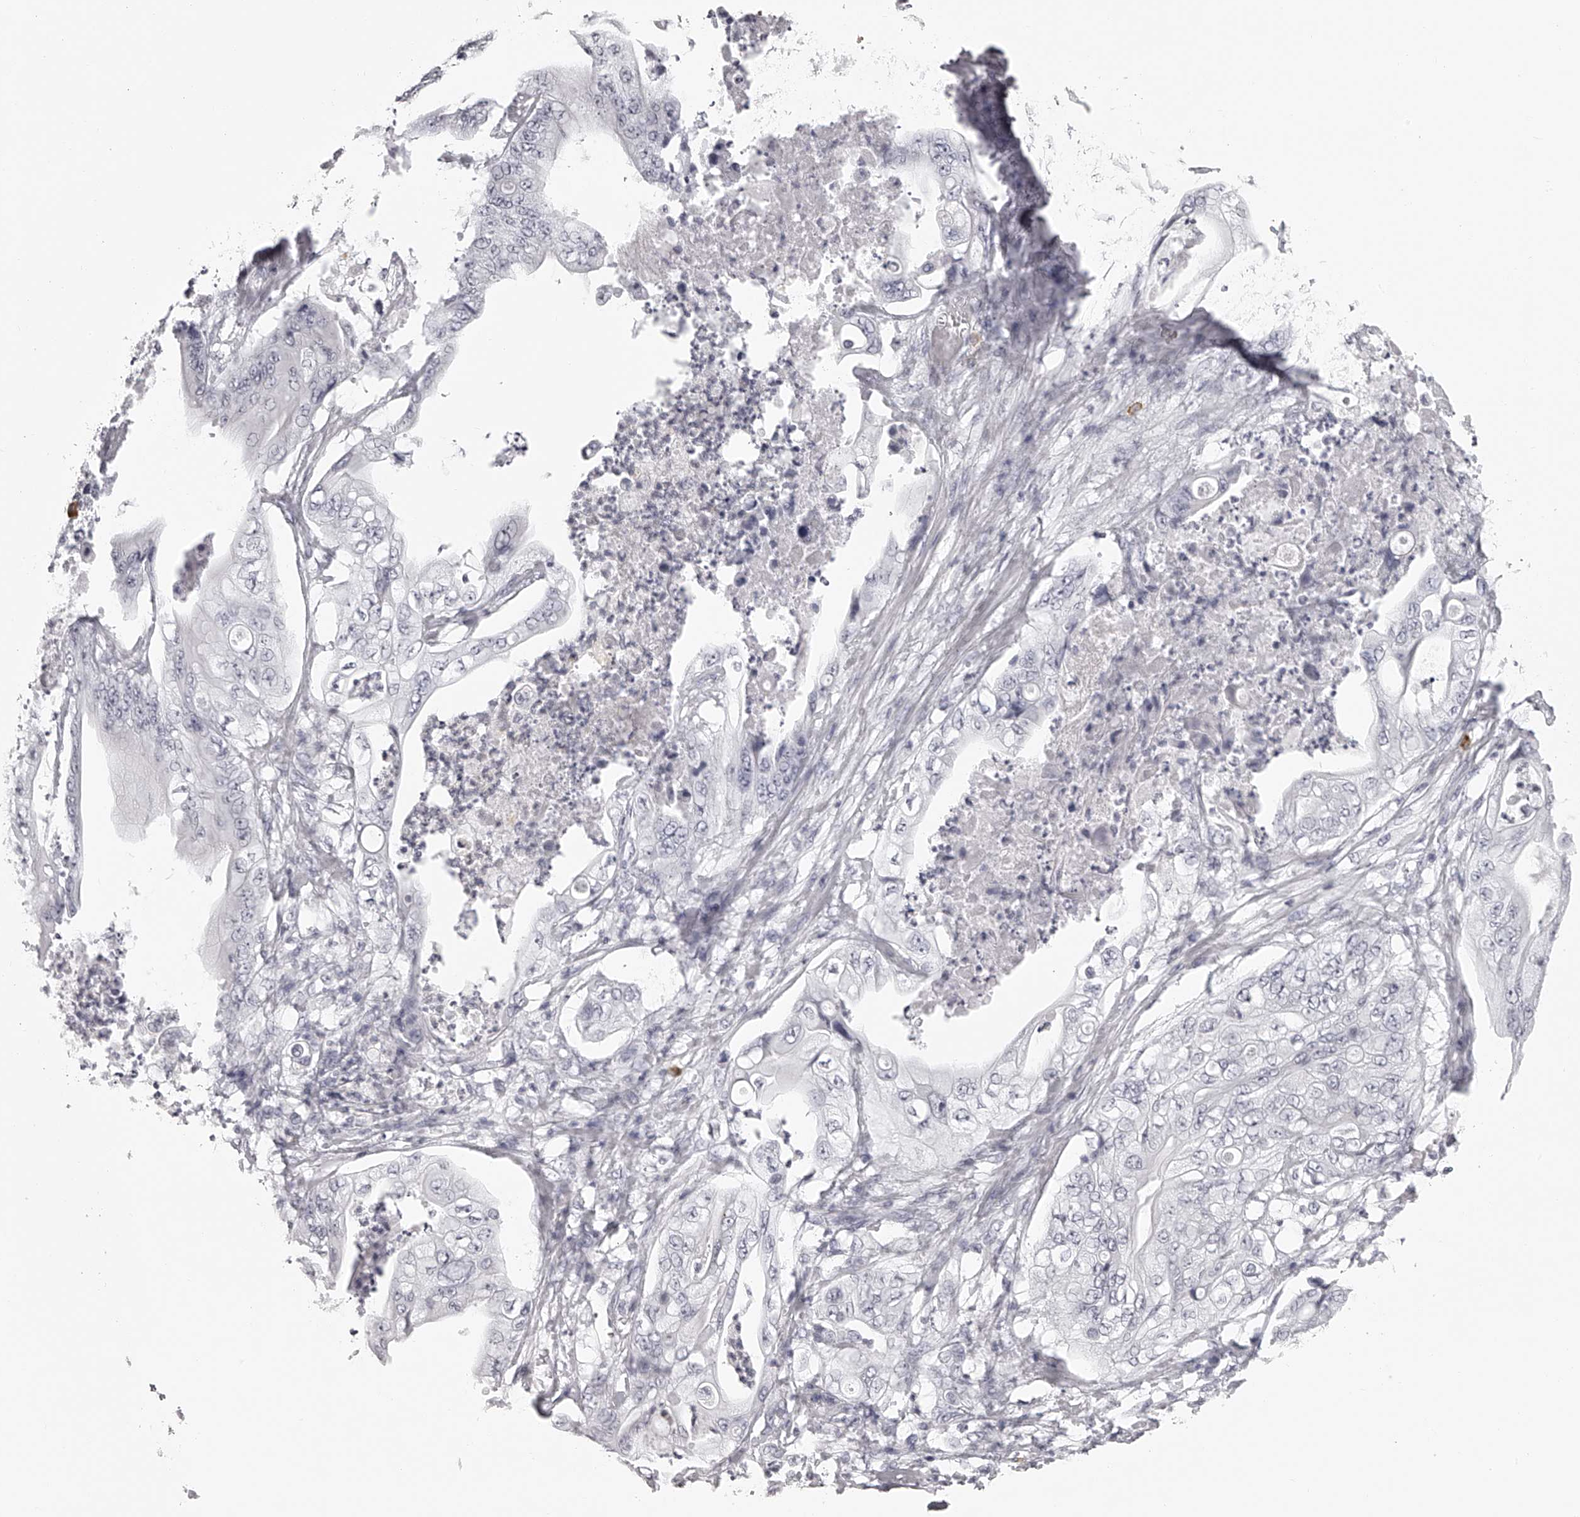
{"staining": {"intensity": "negative", "quantity": "none", "location": "none"}, "tissue": "stomach cancer", "cell_type": "Tumor cells", "image_type": "cancer", "snomed": [{"axis": "morphology", "description": "Adenocarcinoma, NOS"}, {"axis": "topography", "description": "Stomach"}], "caption": "Stomach cancer (adenocarcinoma) was stained to show a protein in brown. There is no significant expression in tumor cells. (DAB (3,3'-diaminobenzidine) immunohistochemistry with hematoxylin counter stain).", "gene": "SEC11C", "patient": {"sex": "female", "age": 73}}